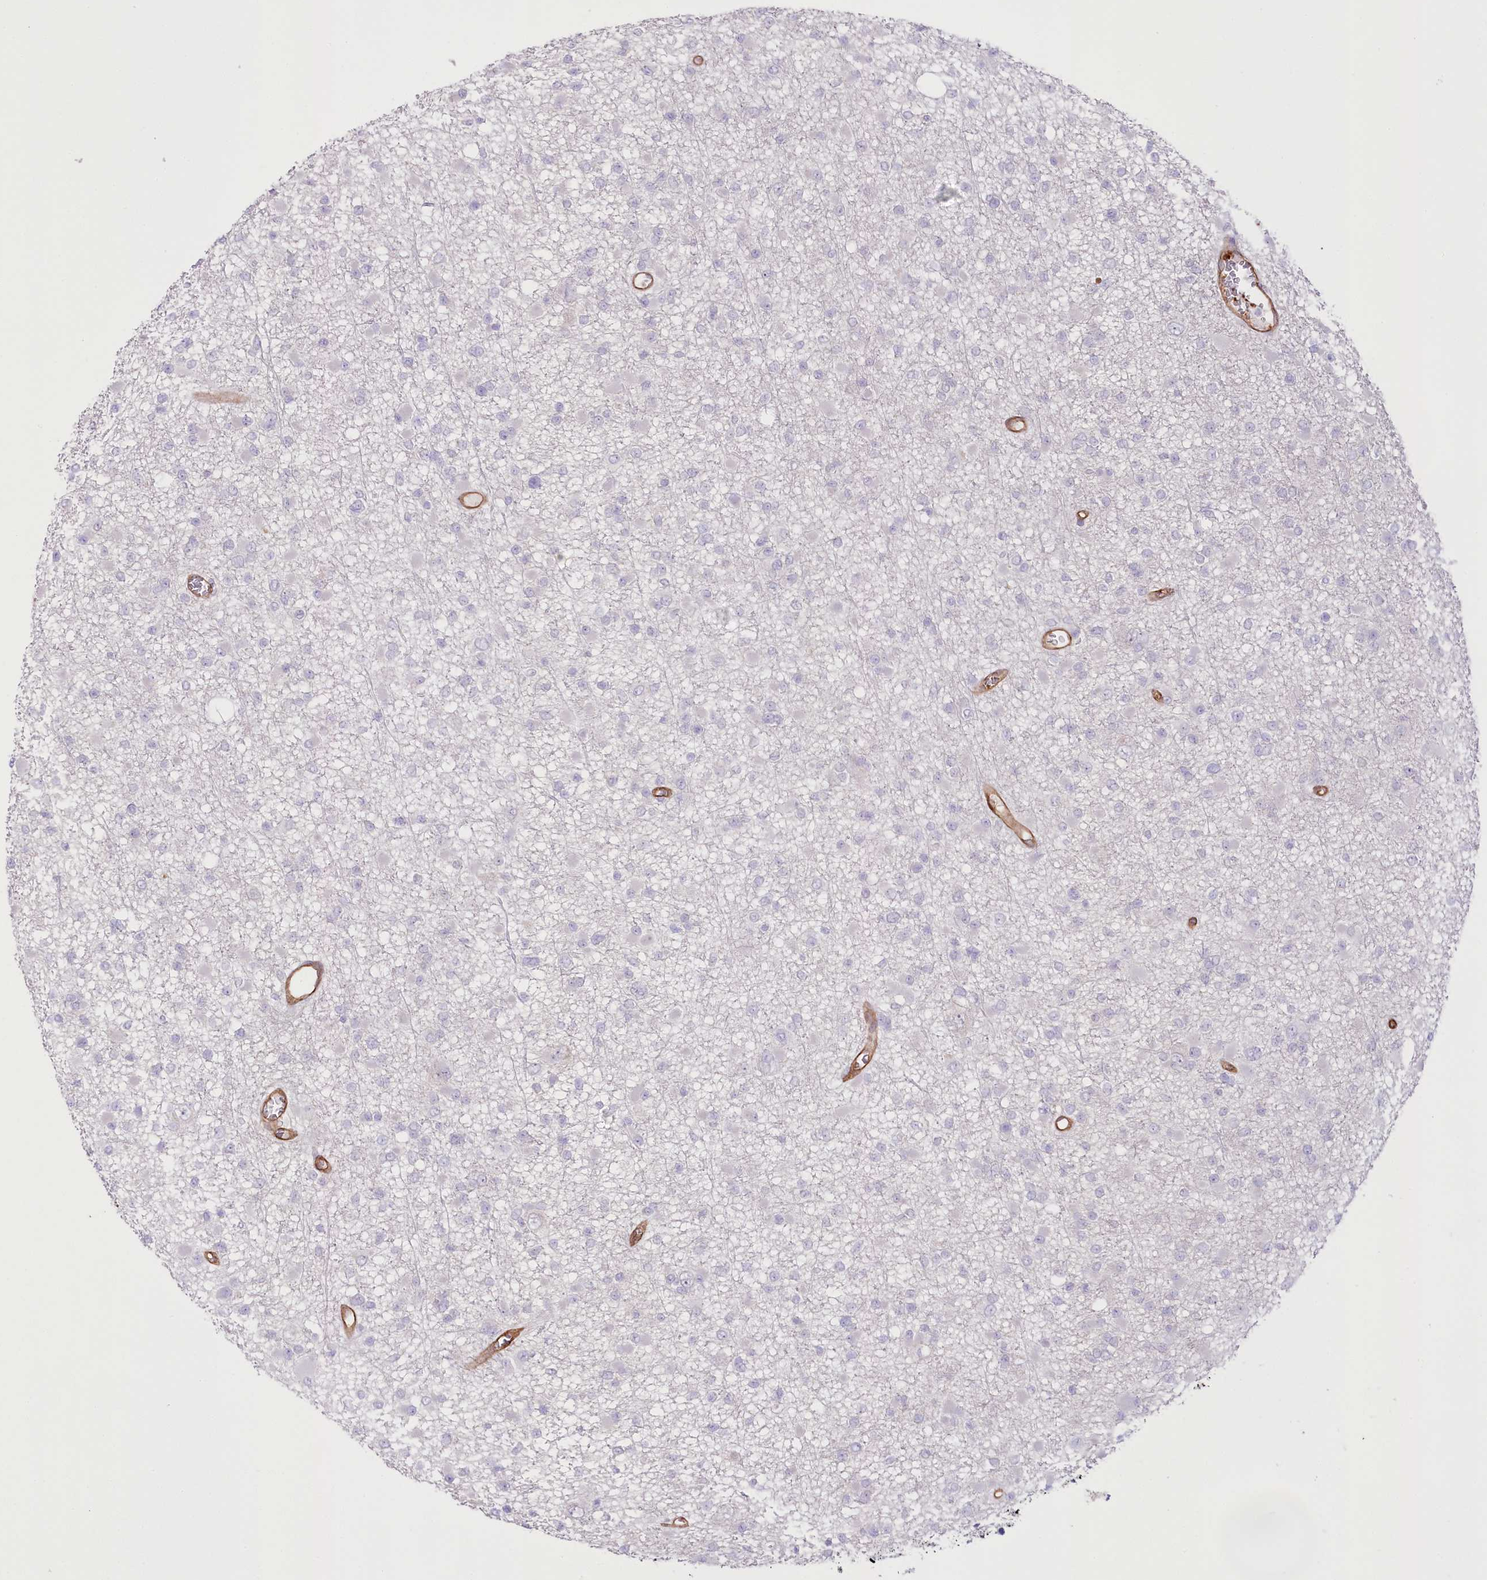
{"staining": {"intensity": "negative", "quantity": "none", "location": "none"}, "tissue": "glioma", "cell_type": "Tumor cells", "image_type": "cancer", "snomed": [{"axis": "morphology", "description": "Glioma, malignant, Low grade"}, {"axis": "topography", "description": "Brain"}], "caption": "Tumor cells are negative for protein expression in human malignant glioma (low-grade).", "gene": "SLC39A10", "patient": {"sex": "female", "age": 22}}